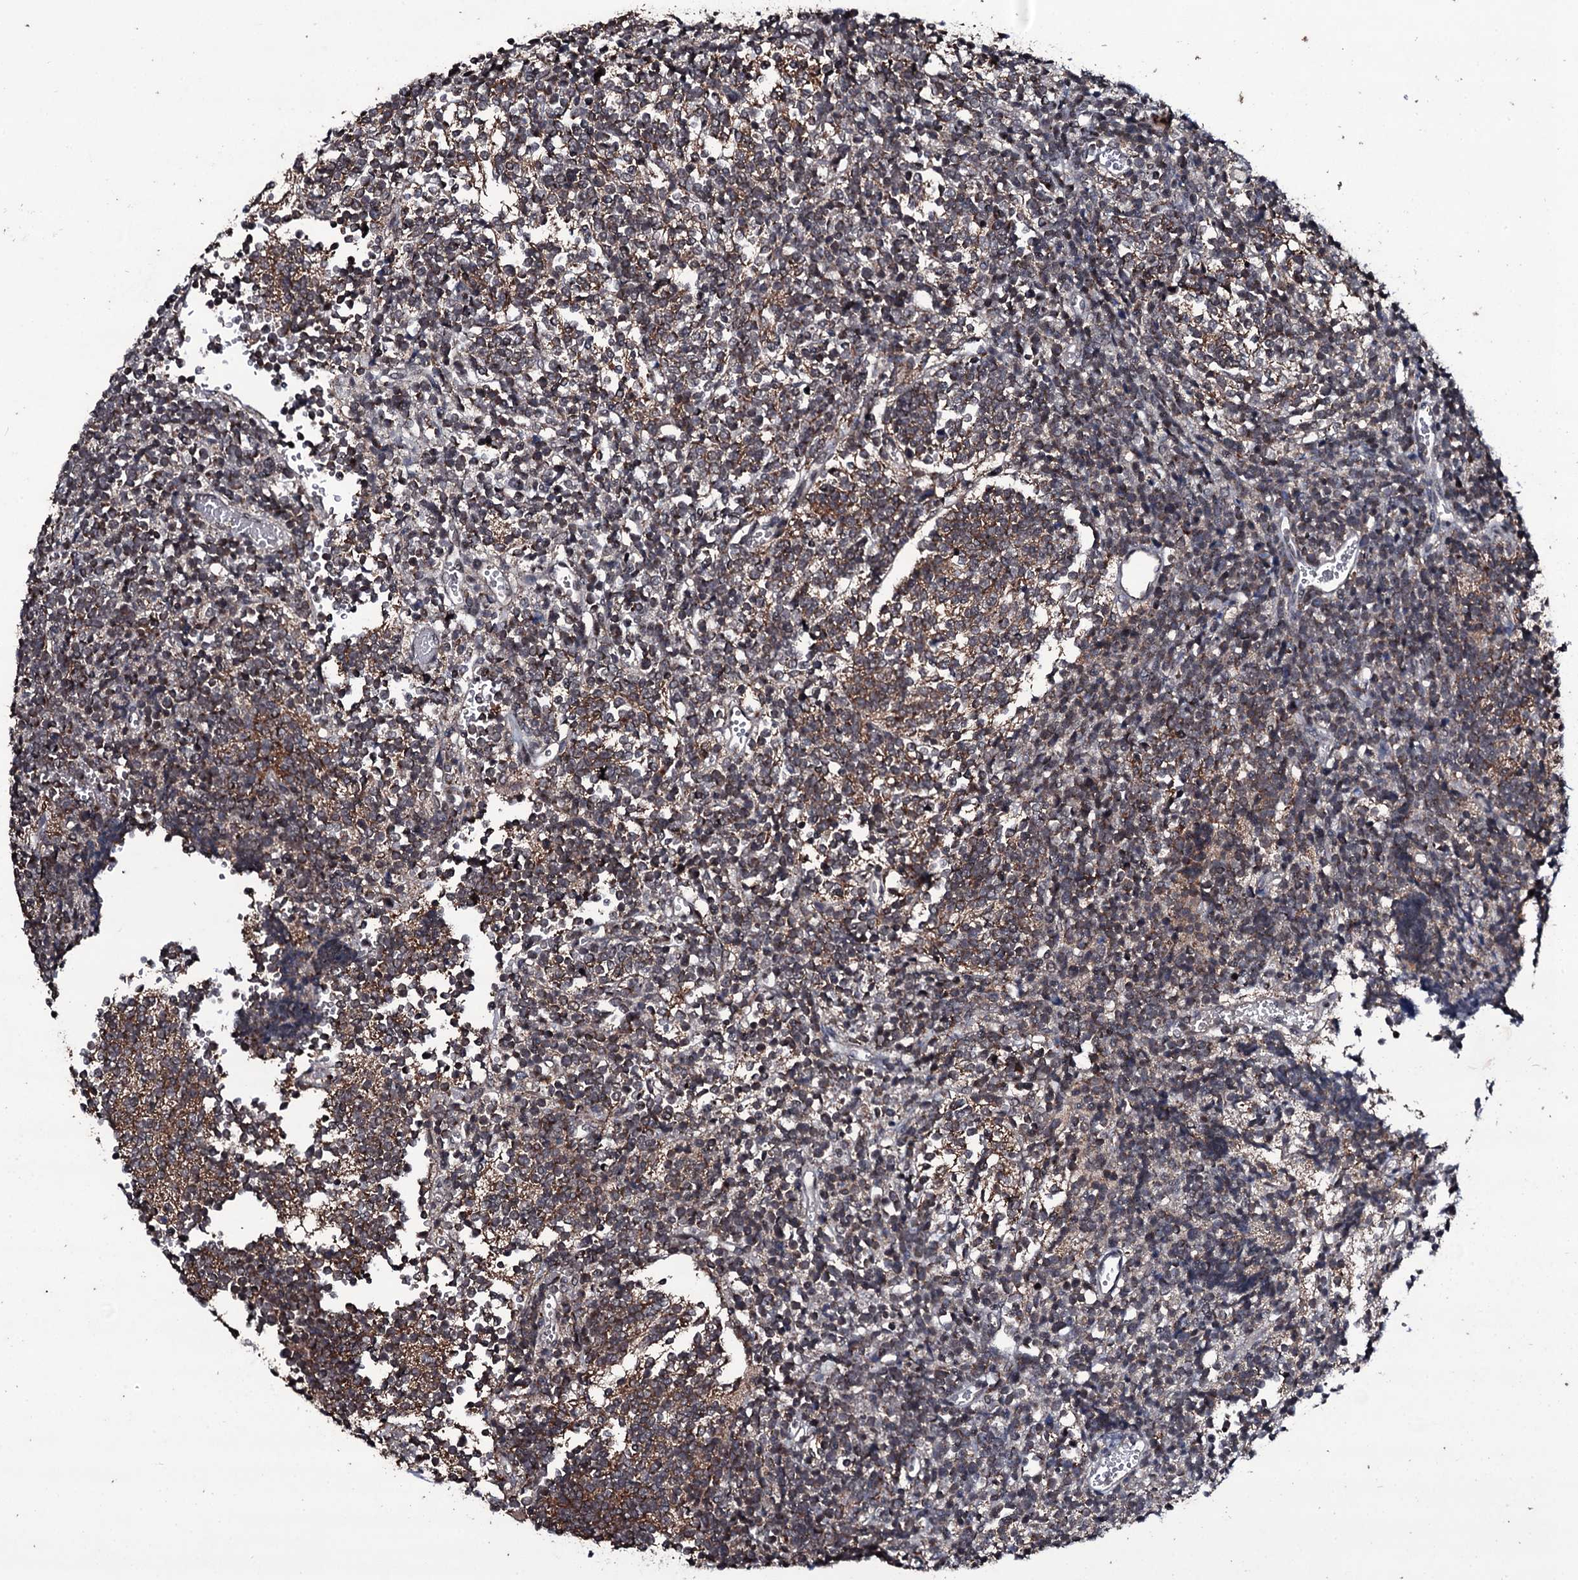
{"staining": {"intensity": "weak", "quantity": "<25%", "location": "cytoplasmic/membranous"}, "tissue": "glioma", "cell_type": "Tumor cells", "image_type": "cancer", "snomed": [{"axis": "morphology", "description": "Glioma, malignant, Low grade"}, {"axis": "topography", "description": "Brain"}], "caption": "Immunohistochemistry (IHC) image of neoplastic tissue: human glioma stained with DAB (3,3'-diaminobenzidine) reveals no significant protein expression in tumor cells.", "gene": "MRPS31", "patient": {"sex": "female", "age": 1}}